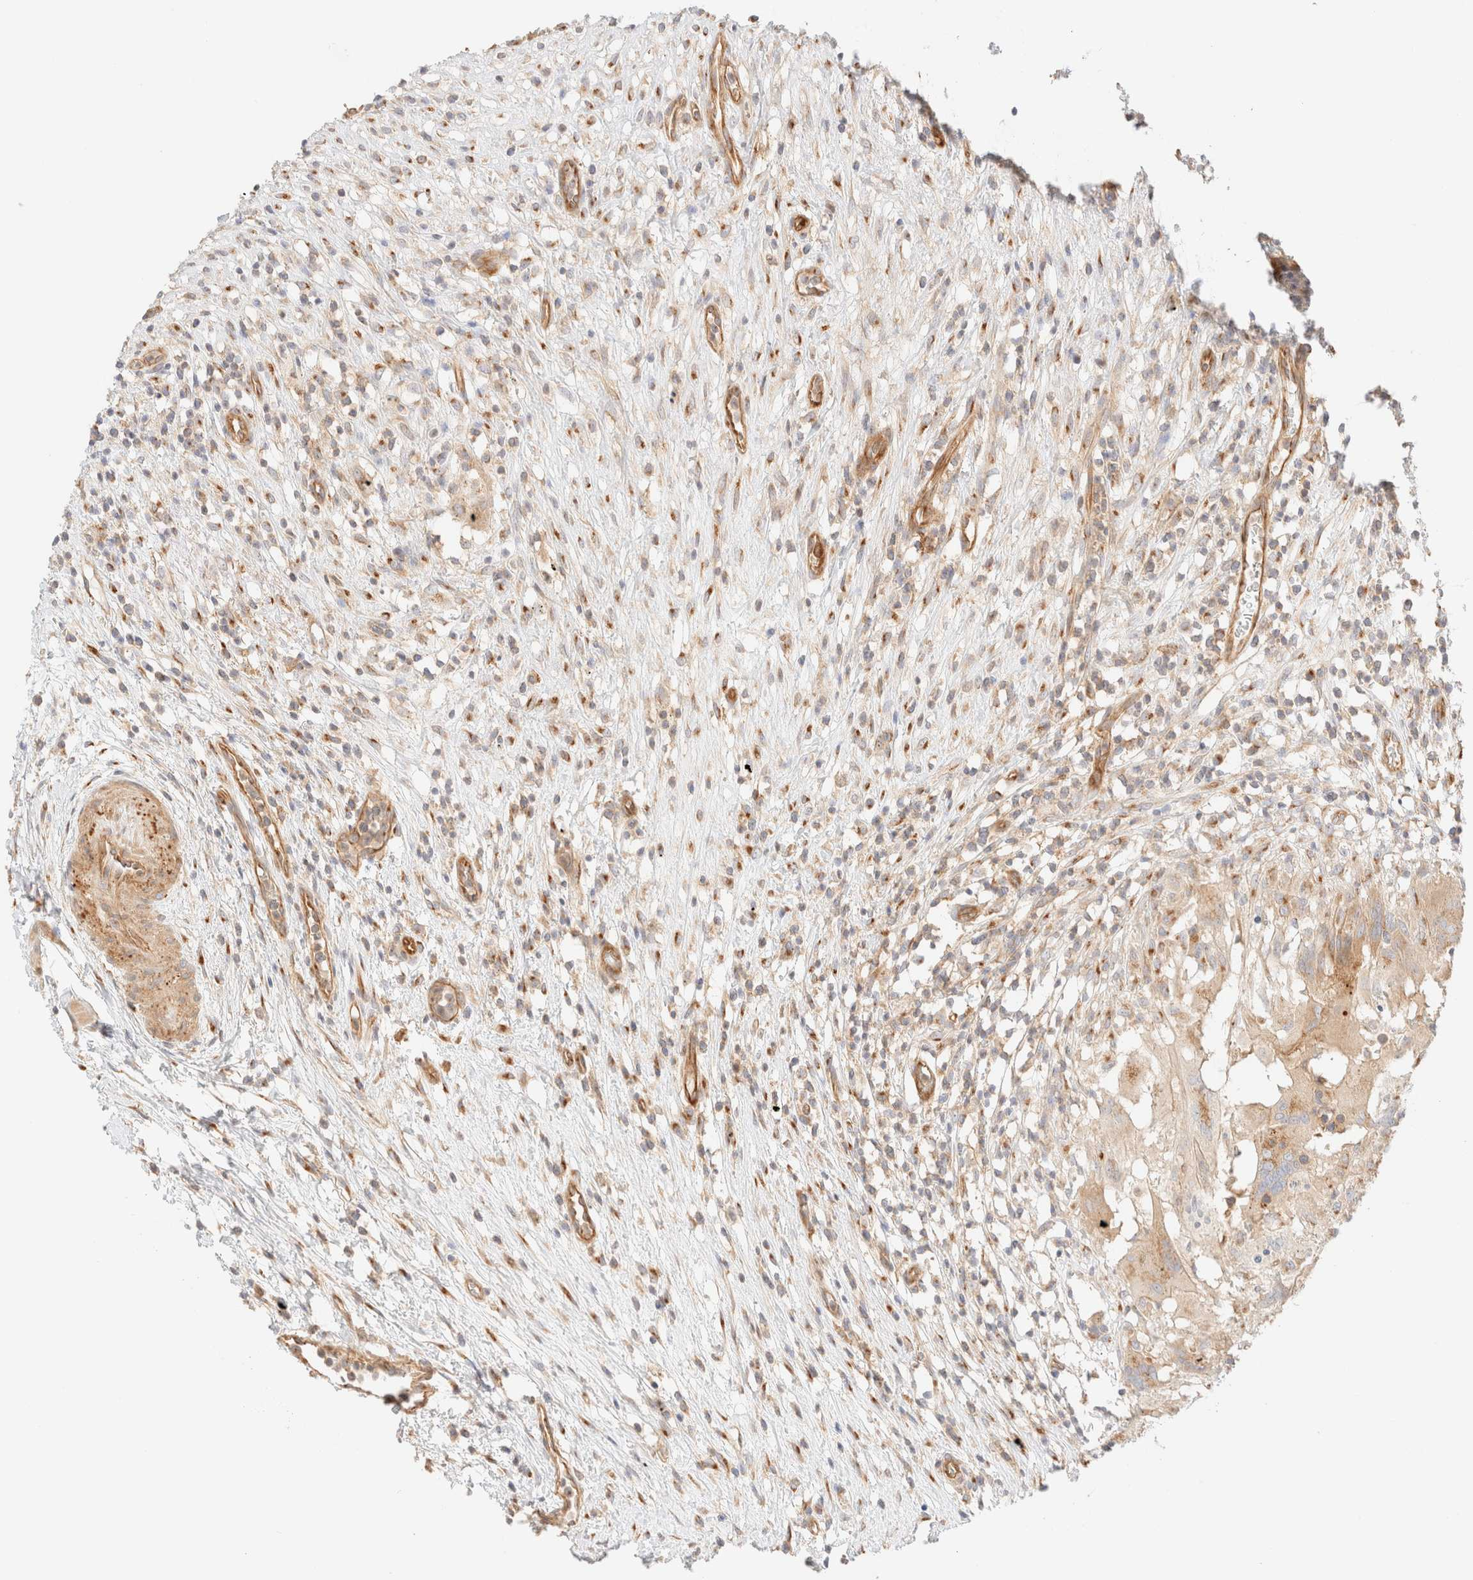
{"staining": {"intensity": "weak", "quantity": ">75%", "location": "cytoplasmic/membranous"}, "tissue": "urothelial cancer", "cell_type": "Tumor cells", "image_type": "cancer", "snomed": [{"axis": "morphology", "description": "Normal tissue, NOS"}, {"axis": "morphology", "description": "Urothelial carcinoma, Low grade"}, {"axis": "topography", "description": "Smooth muscle"}, {"axis": "topography", "description": "Urinary bladder"}], "caption": "Urothelial cancer was stained to show a protein in brown. There is low levels of weak cytoplasmic/membranous positivity in approximately >75% of tumor cells.", "gene": "MYO10", "patient": {"sex": "male", "age": 60}}